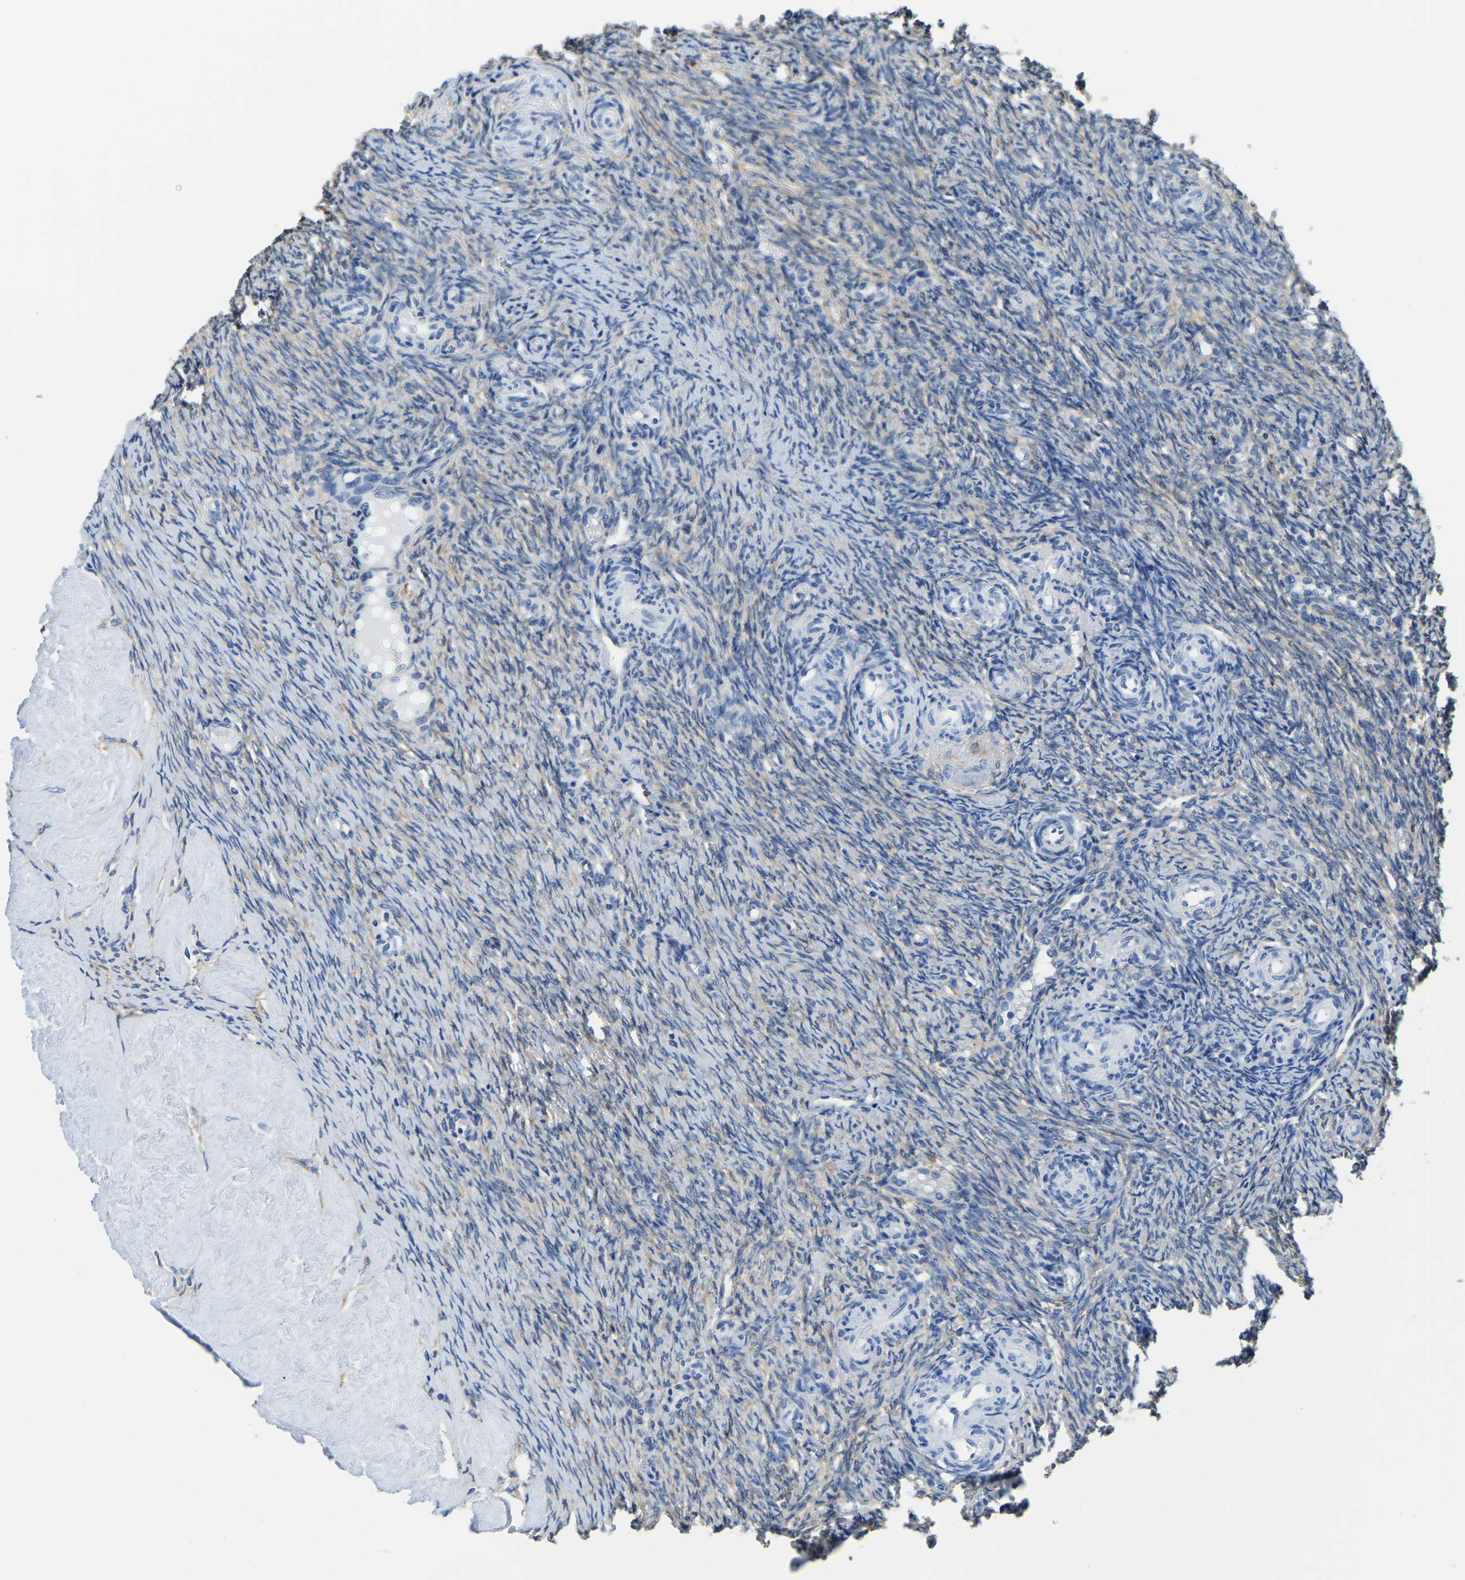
{"staining": {"intensity": "weak", "quantity": "<25%", "location": "cytoplasmic/membranous"}, "tissue": "ovary", "cell_type": "Ovarian stroma cells", "image_type": "normal", "snomed": [{"axis": "morphology", "description": "Normal tissue, NOS"}, {"axis": "topography", "description": "Ovary"}], "caption": "A high-resolution micrograph shows IHC staining of unremarkable ovary, which demonstrates no significant positivity in ovarian stroma cells.", "gene": "ZDHHC13", "patient": {"sex": "female", "age": 41}}